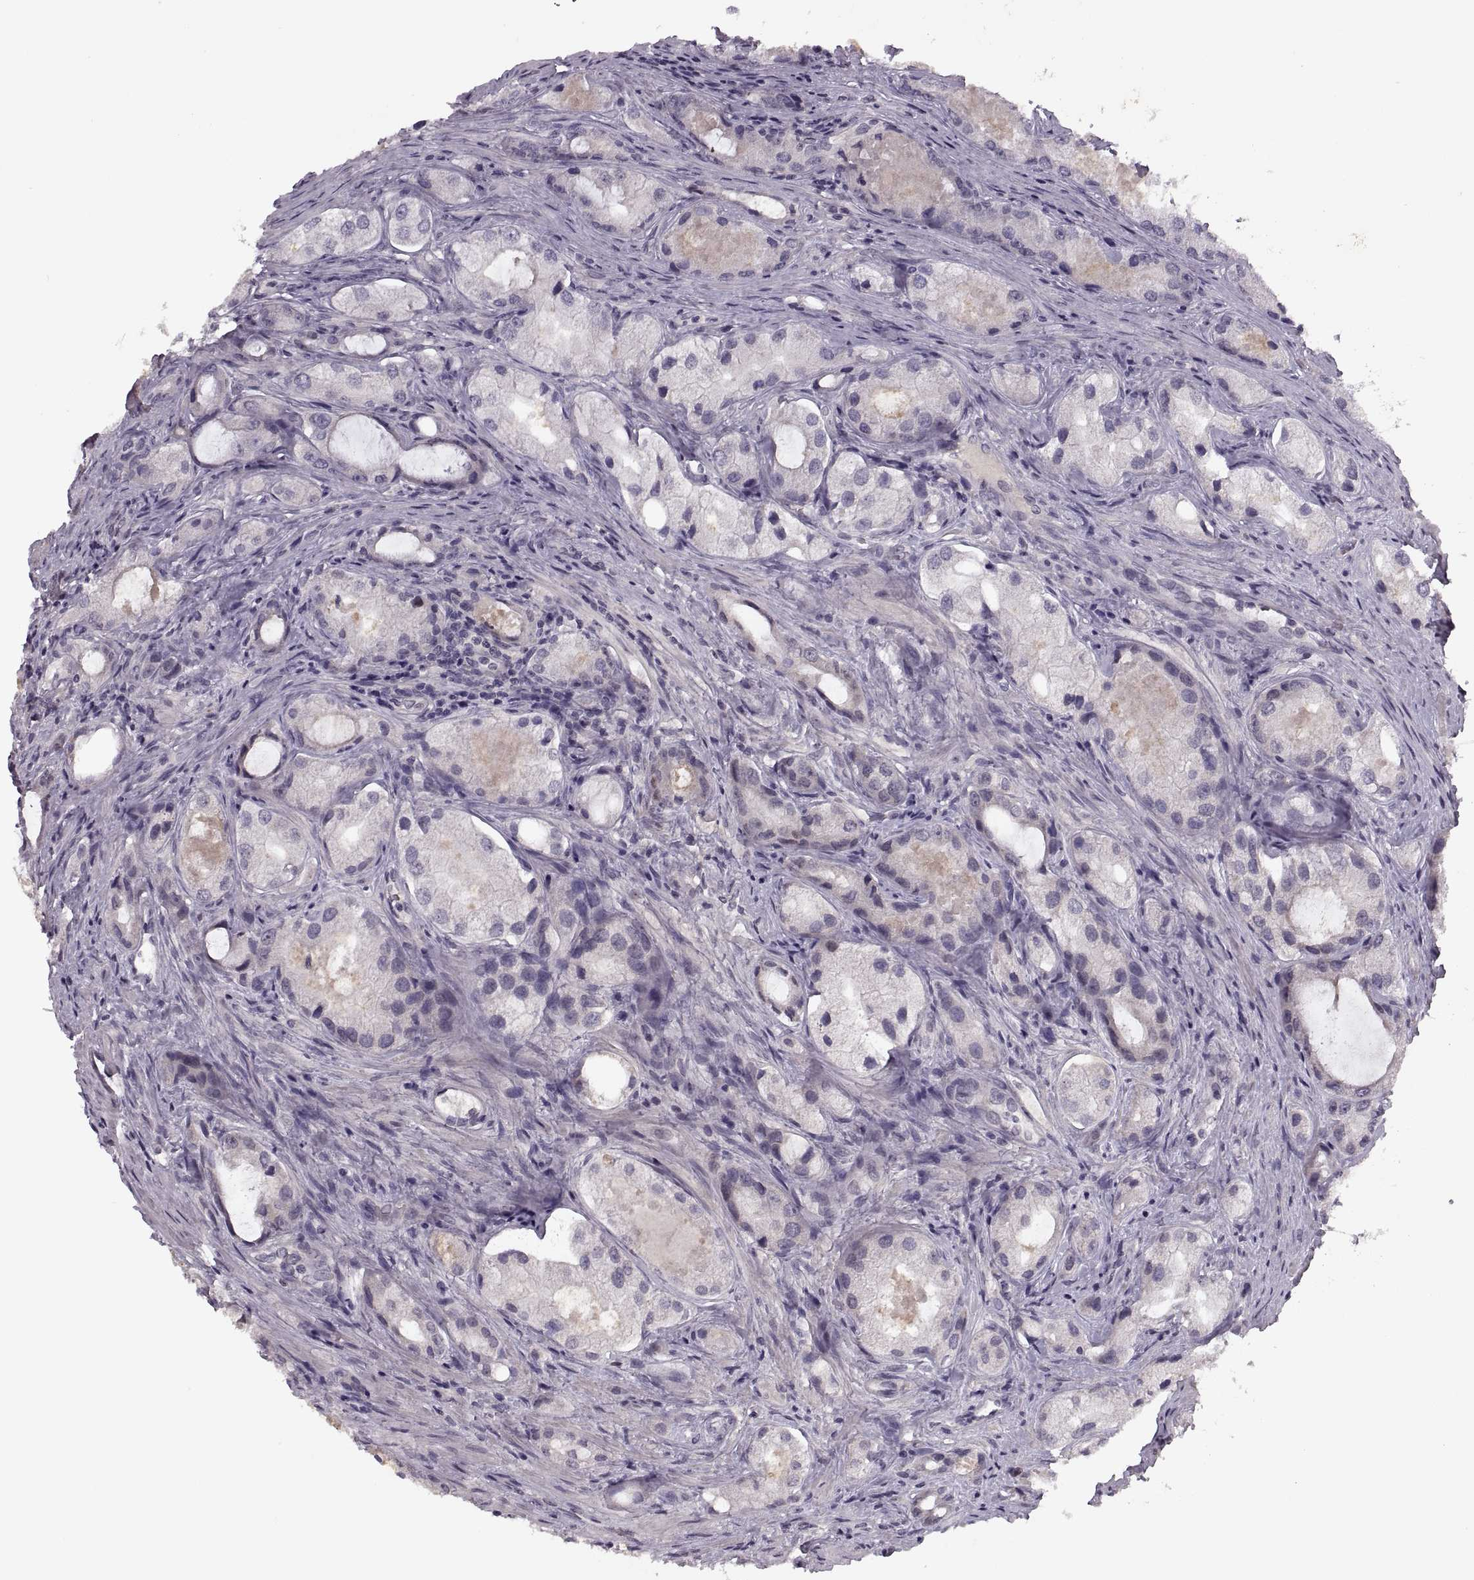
{"staining": {"intensity": "negative", "quantity": "none", "location": "none"}, "tissue": "prostate cancer", "cell_type": "Tumor cells", "image_type": "cancer", "snomed": [{"axis": "morphology", "description": "Adenocarcinoma, Low grade"}, {"axis": "topography", "description": "Prostate"}], "caption": "Tumor cells show no significant positivity in prostate cancer.", "gene": "CACNA1F", "patient": {"sex": "male", "age": 68}}